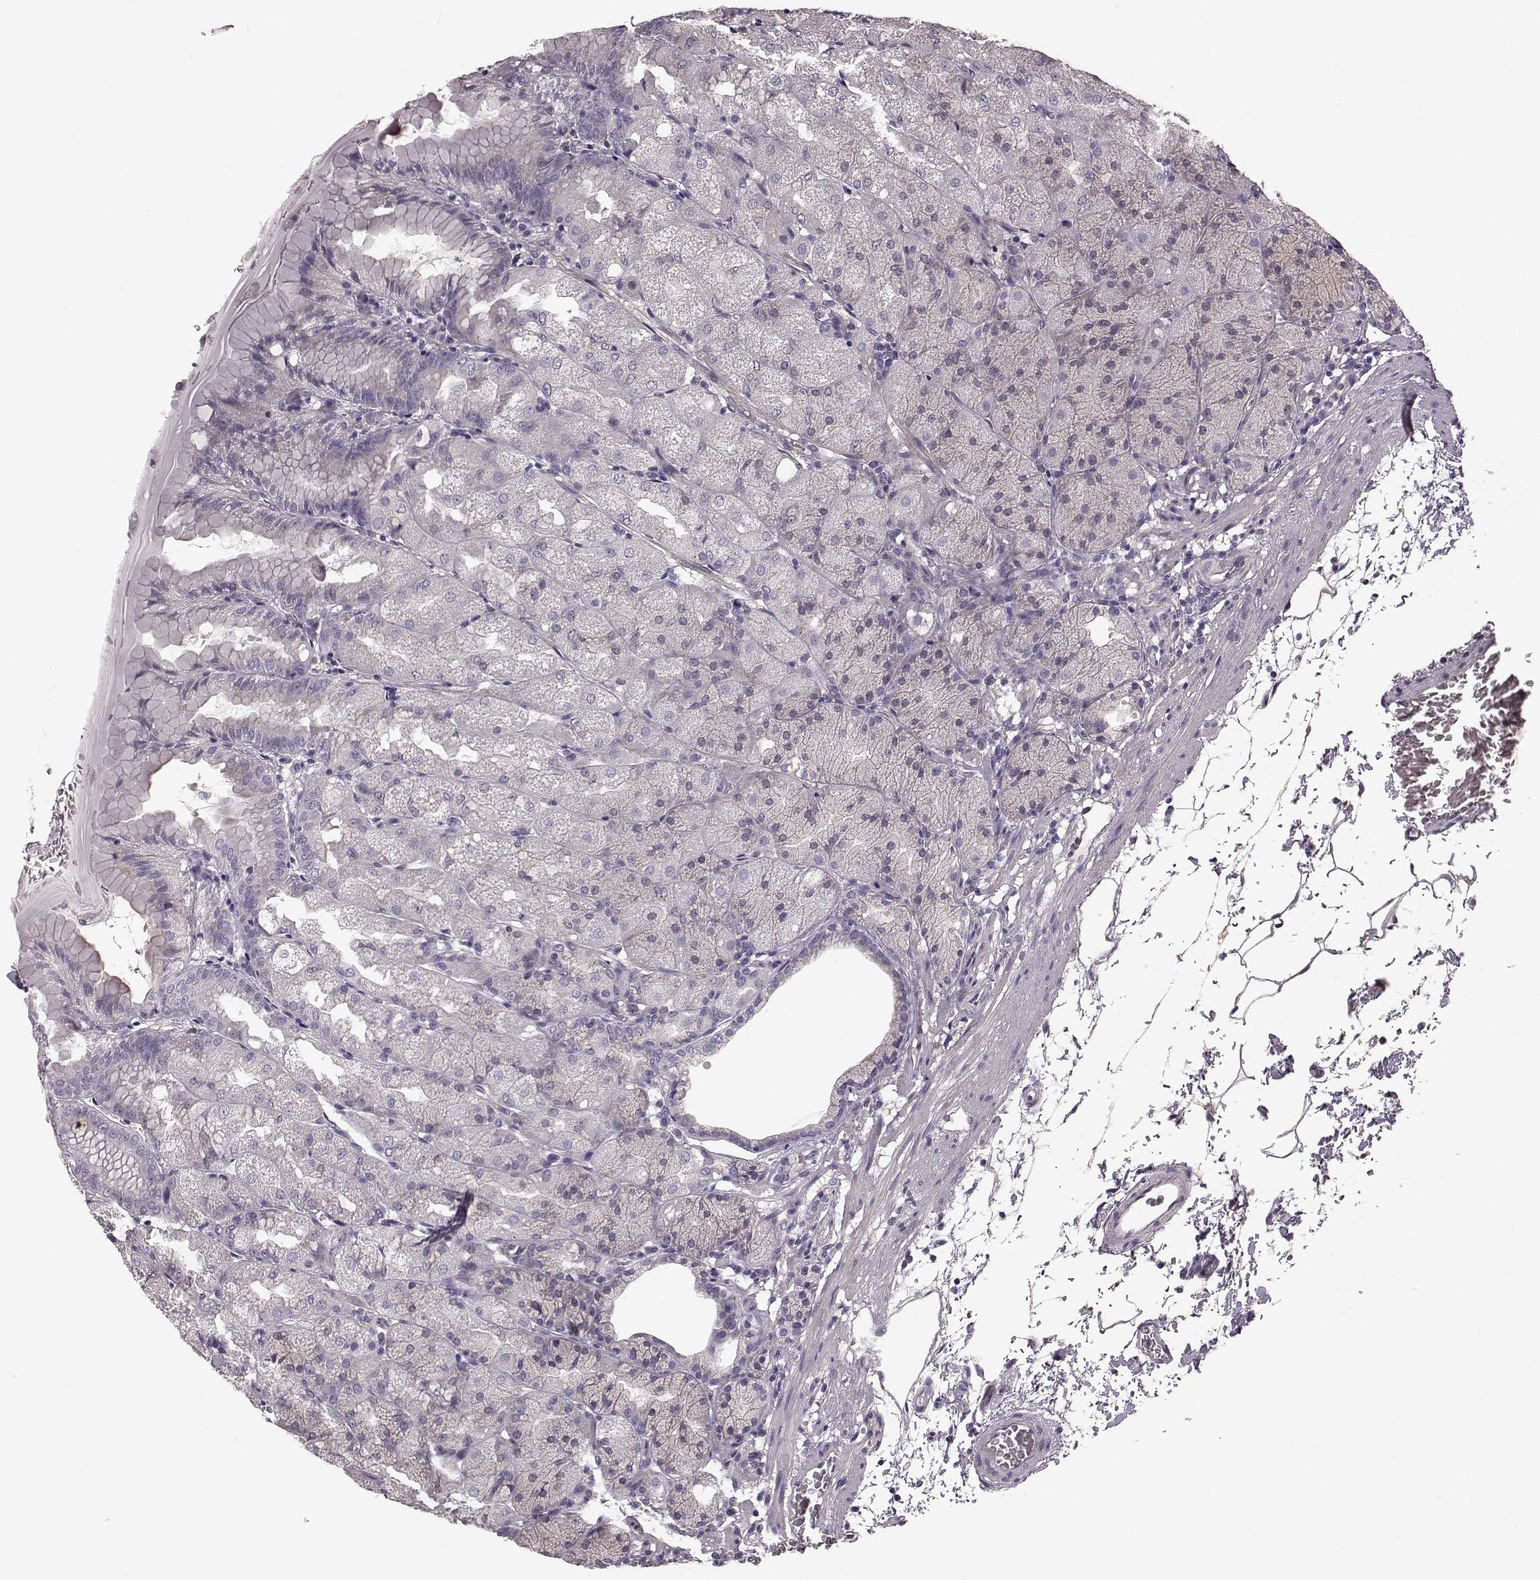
{"staining": {"intensity": "negative", "quantity": "none", "location": "none"}, "tissue": "stomach", "cell_type": "Glandular cells", "image_type": "normal", "snomed": [{"axis": "morphology", "description": "Normal tissue, NOS"}, {"axis": "topography", "description": "Stomach, upper"}, {"axis": "topography", "description": "Stomach"}, {"axis": "topography", "description": "Stomach, lower"}], "caption": "This is an immunohistochemistry histopathology image of unremarkable stomach. There is no expression in glandular cells.", "gene": "GRK1", "patient": {"sex": "male", "age": 62}}